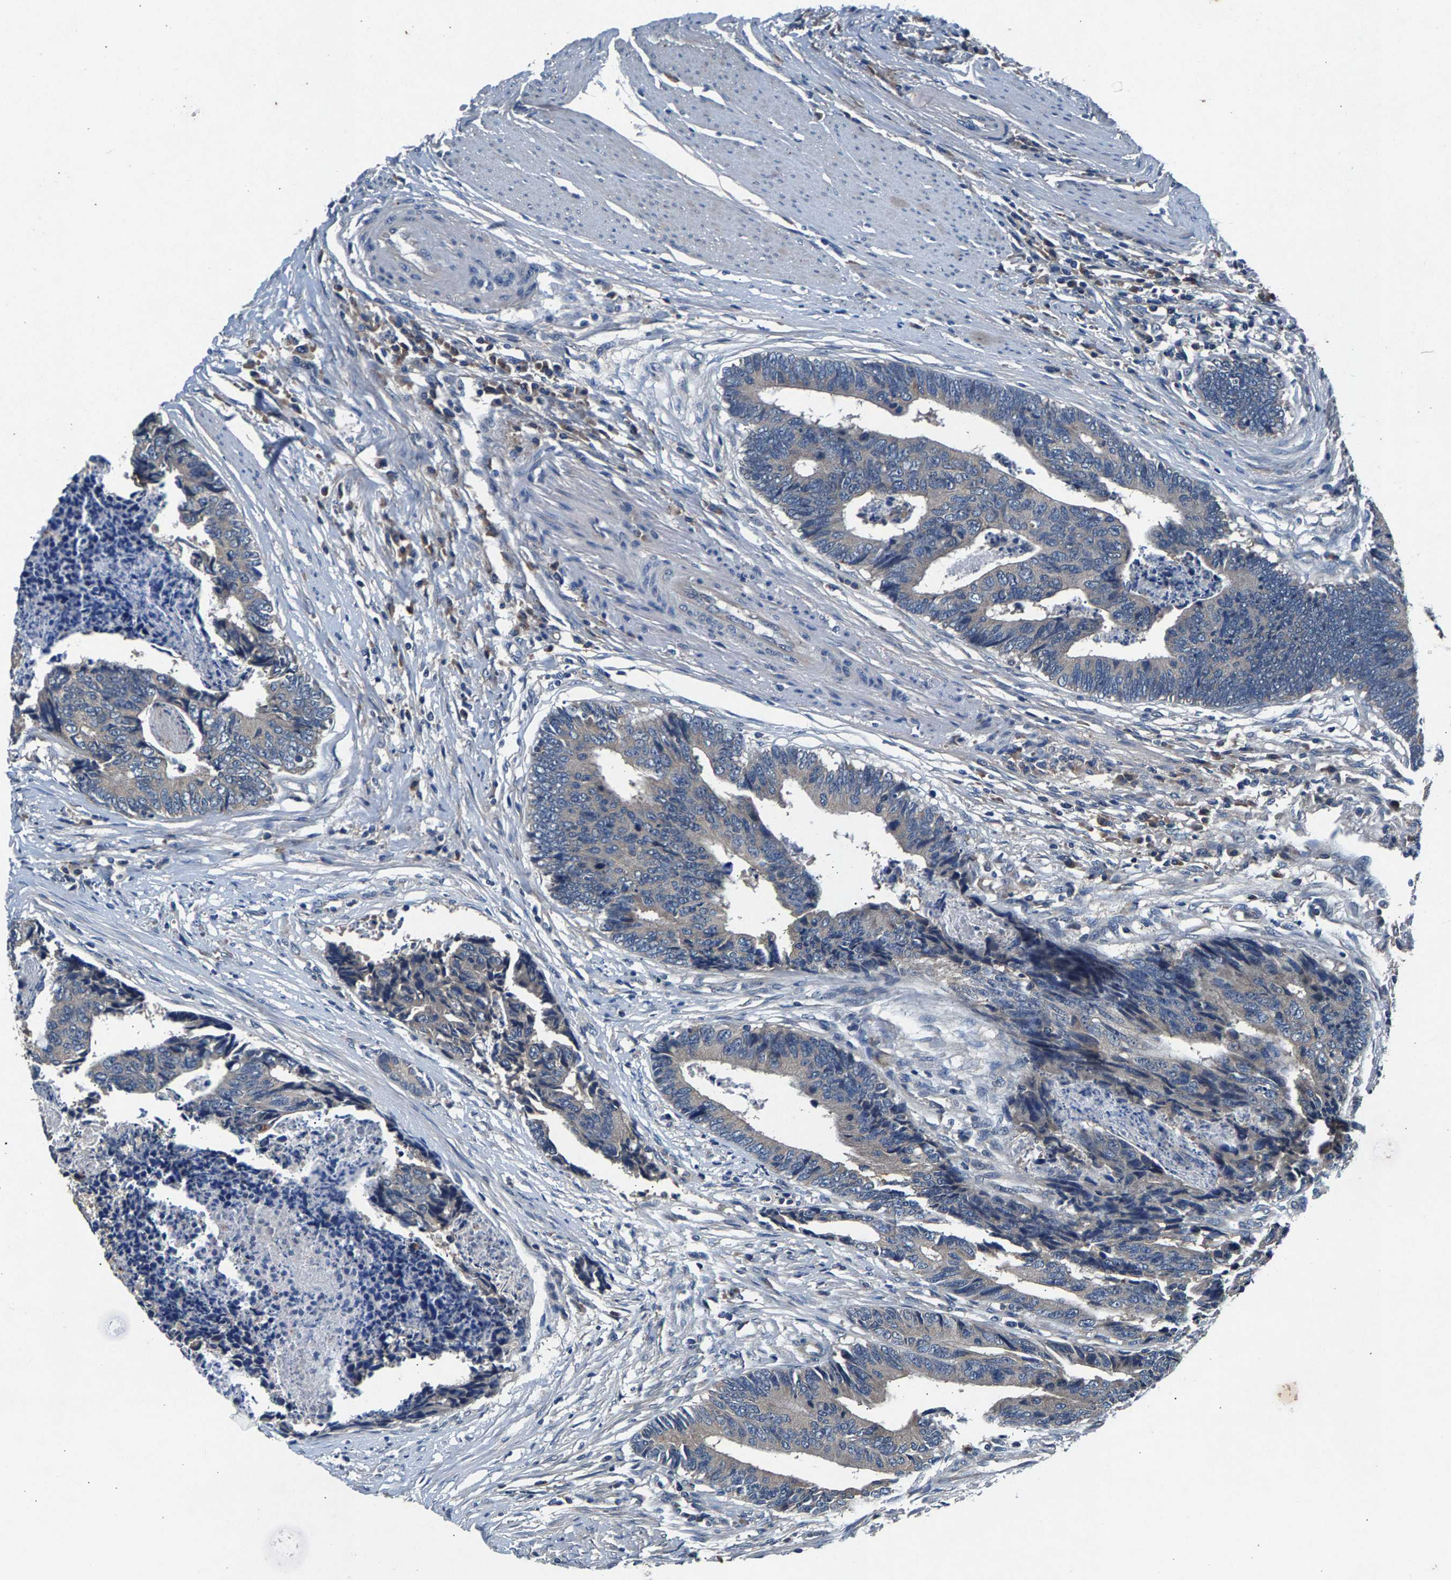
{"staining": {"intensity": "negative", "quantity": "none", "location": "none"}, "tissue": "colorectal cancer", "cell_type": "Tumor cells", "image_type": "cancer", "snomed": [{"axis": "morphology", "description": "Adenocarcinoma, NOS"}, {"axis": "topography", "description": "Rectum"}], "caption": "DAB immunohistochemical staining of human colorectal cancer reveals no significant expression in tumor cells.", "gene": "PRXL2C", "patient": {"sex": "male", "age": 84}}